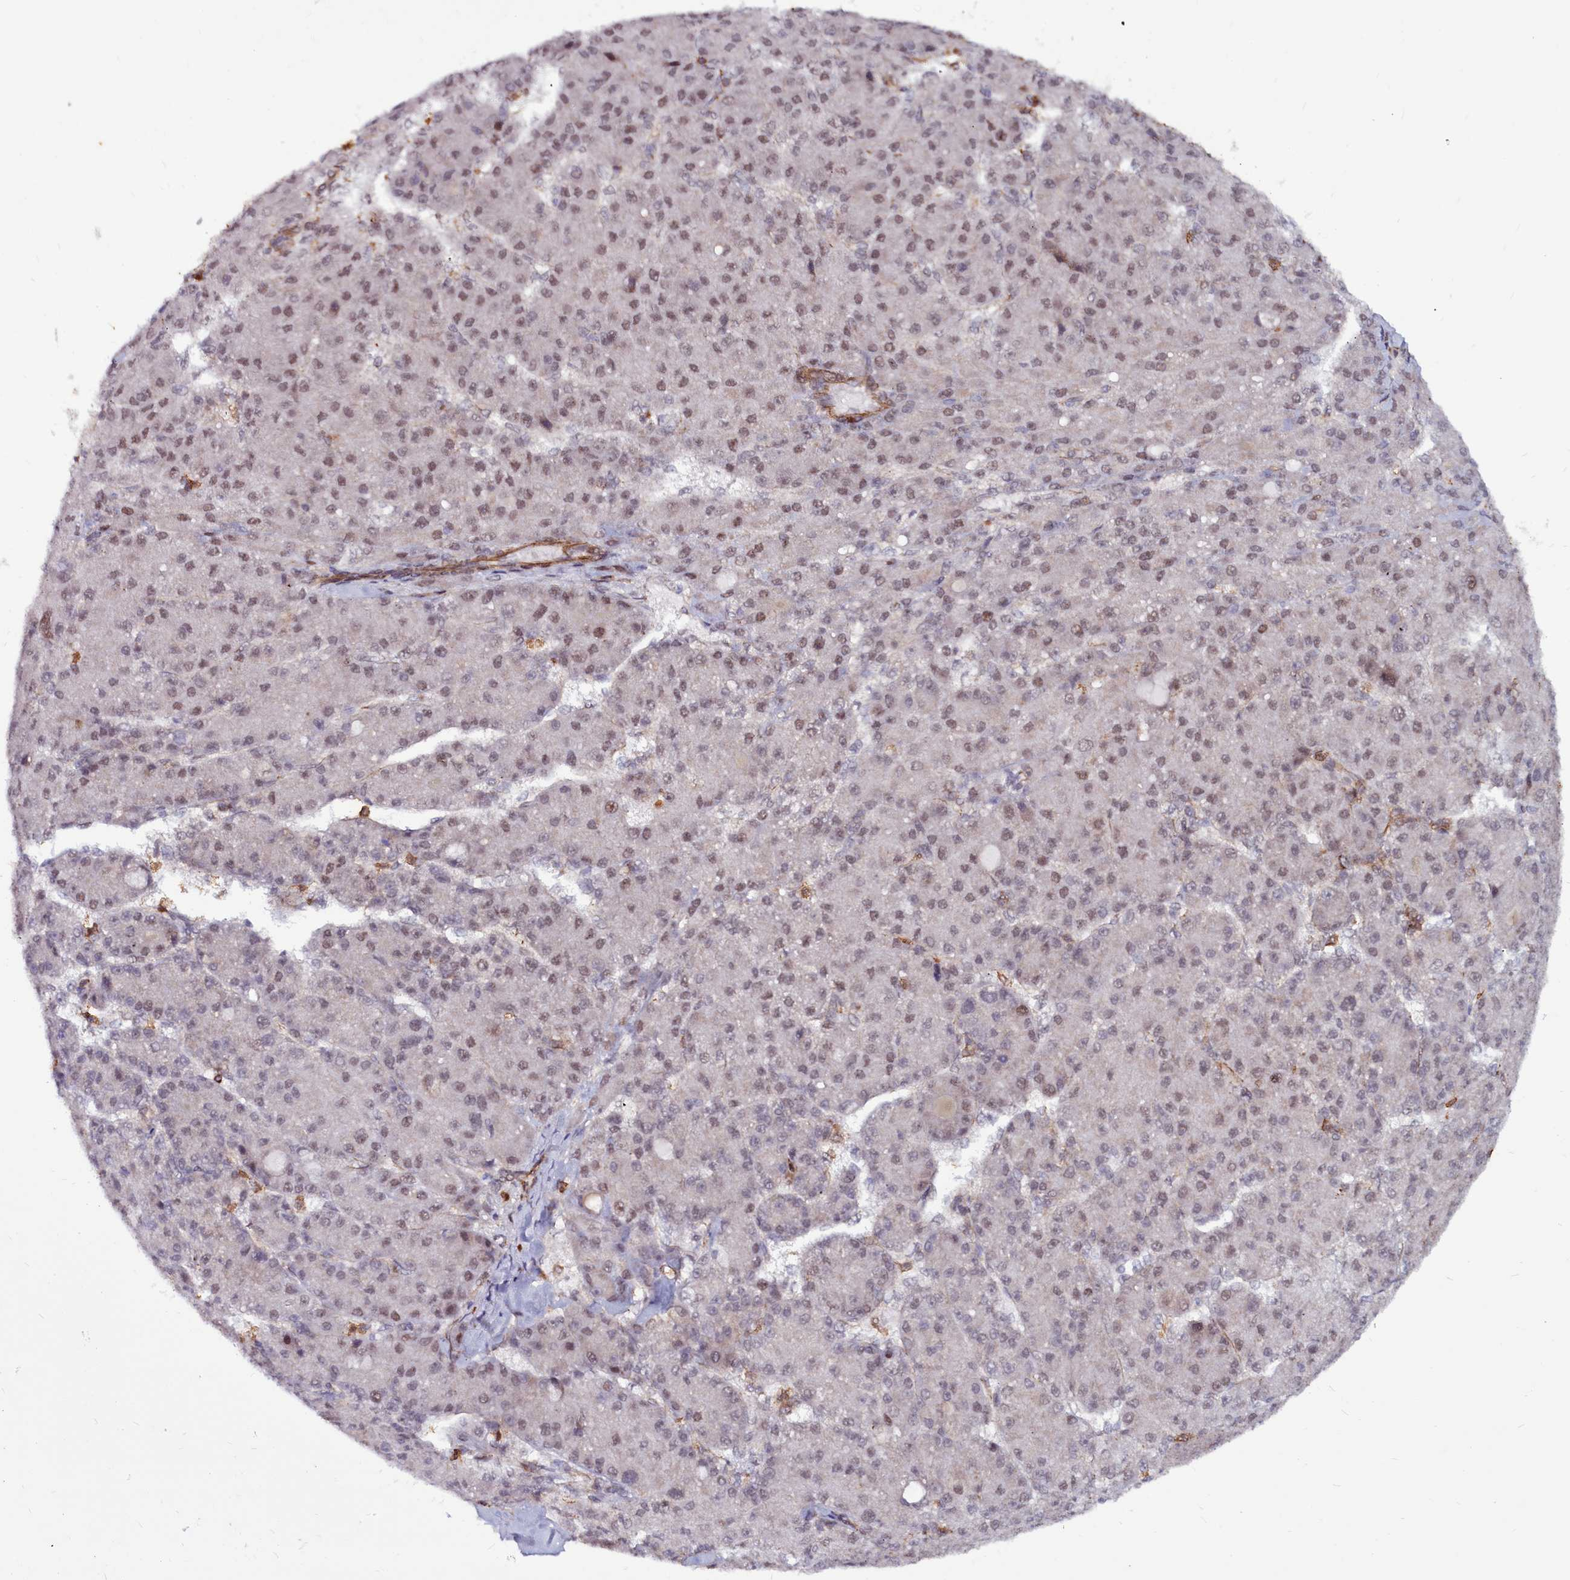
{"staining": {"intensity": "weak", "quantity": "25%-75%", "location": "nuclear"}, "tissue": "liver cancer", "cell_type": "Tumor cells", "image_type": "cancer", "snomed": [{"axis": "morphology", "description": "Carcinoma, Hepatocellular, NOS"}, {"axis": "topography", "description": "Liver"}], "caption": "IHC of human liver cancer (hepatocellular carcinoma) shows low levels of weak nuclear positivity in approximately 25%-75% of tumor cells.", "gene": "CLK3", "patient": {"sex": "male", "age": 67}}